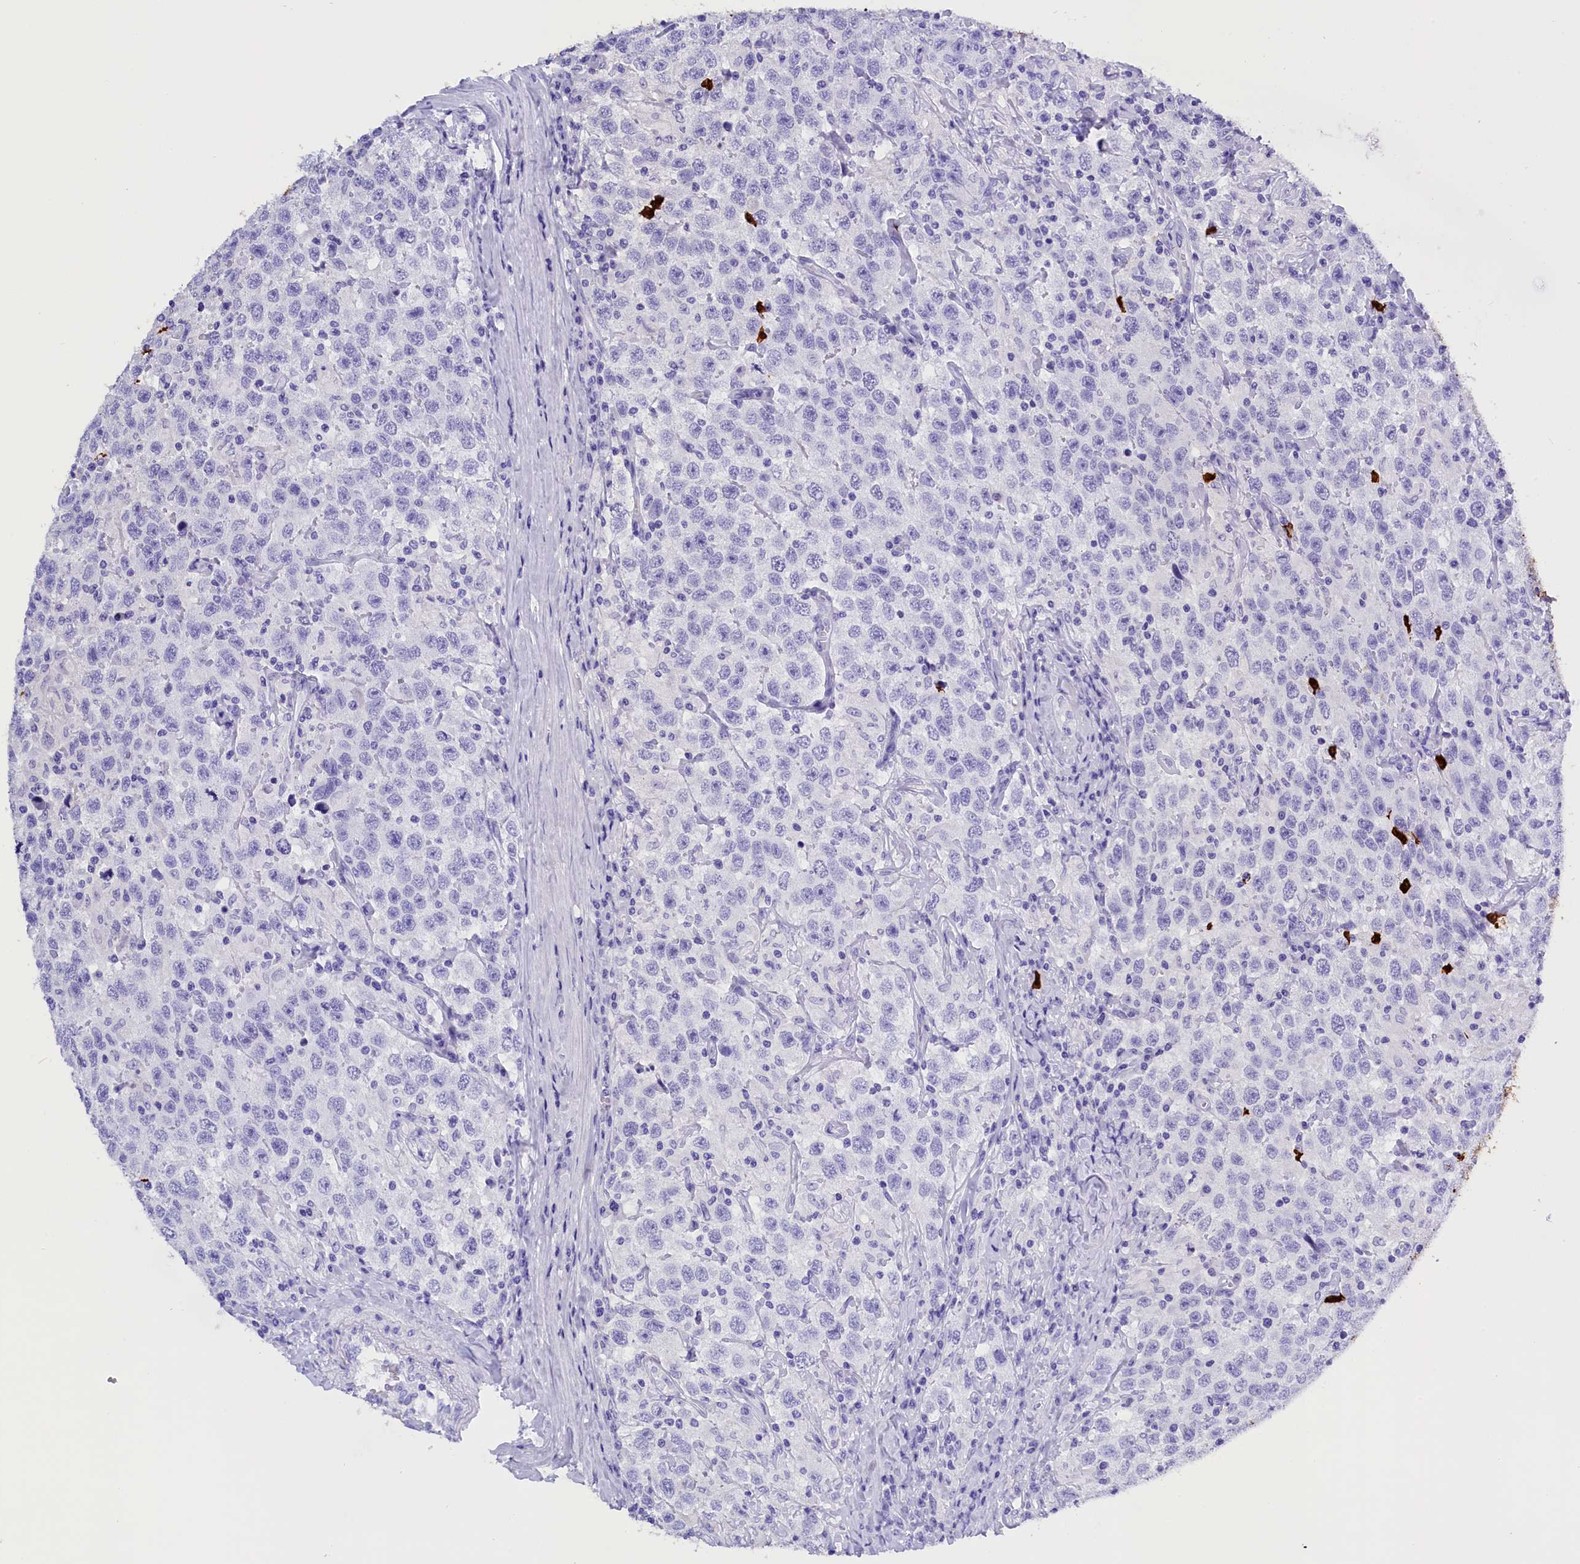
{"staining": {"intensity": "negative", "quantity": "none", "location": "none"}, "tissue": "testis cancer", "cell_type": "Tumor cells", "image_type": "cancer", "snomed": [{"axis": "morphology", "description": "Seminoma, NOS"}, {"axis": "topography", "description": "Testis"}], "caption": "Micrograph shows no protein positivity in tumor cells of seminoma (testis) tissue.", "gene": "CLC", "patient": {"sex": "male", "age": 41}}